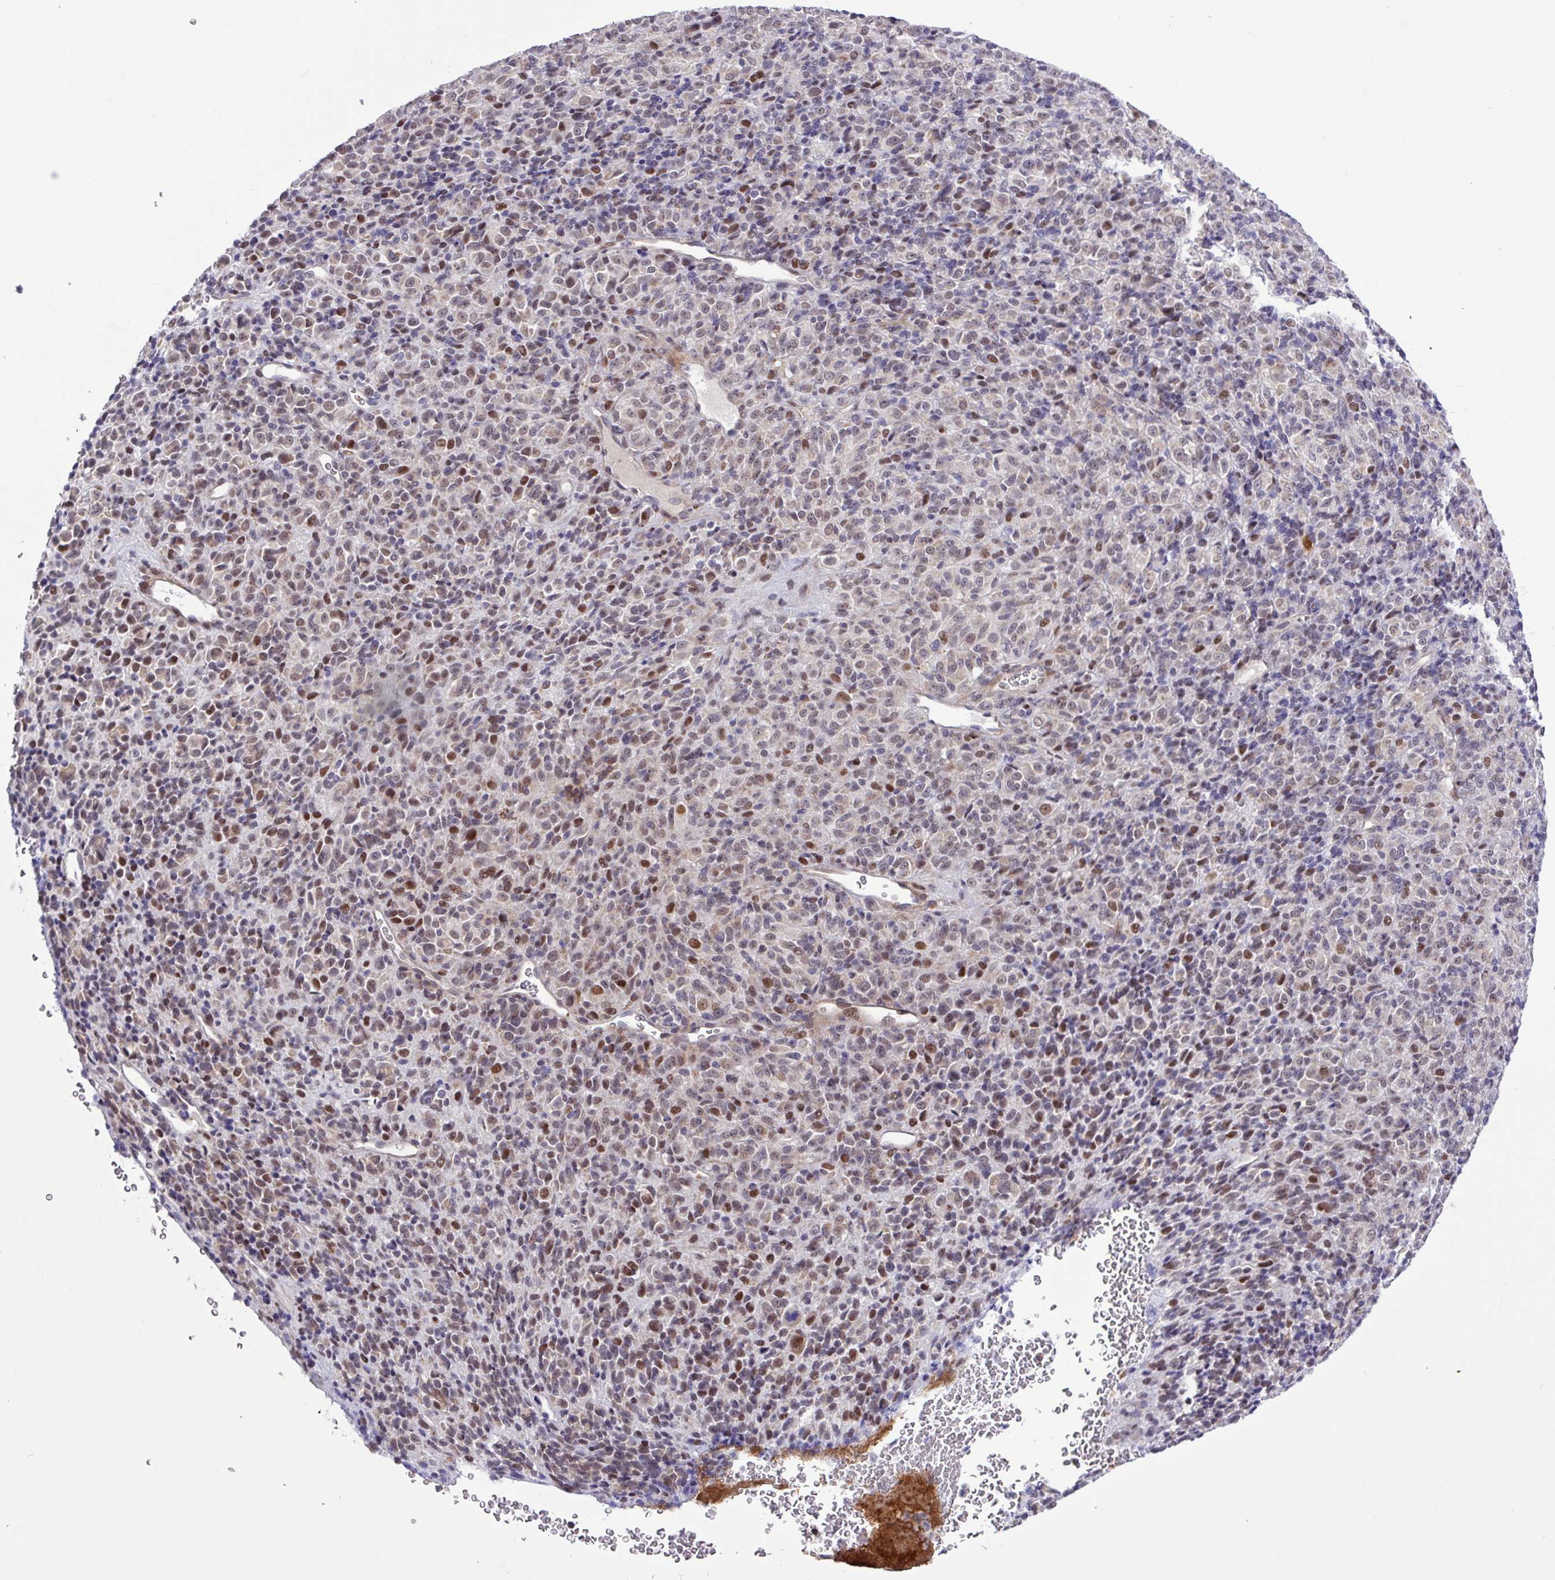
{"staining": {"intensity": "moderate", "quantity": ">75%", "location": "nuclear"}, "tissue": "melanoma", "cell_type": "Tumor cells", "image_type": "cancer", "snomed": [{"axis": "morphology", "description": "Malignant melanoma, Metastatic site"}, {"axis": "topography", "description": "Brain"}], "caption": "Moderate nuclear staining for a protein is identified in approximately >75% of tumor cells of malignant melanoma (metastatic site) using IHC.", "gene": "RTL3", "patient": {"sex": "female", "age": 56}}